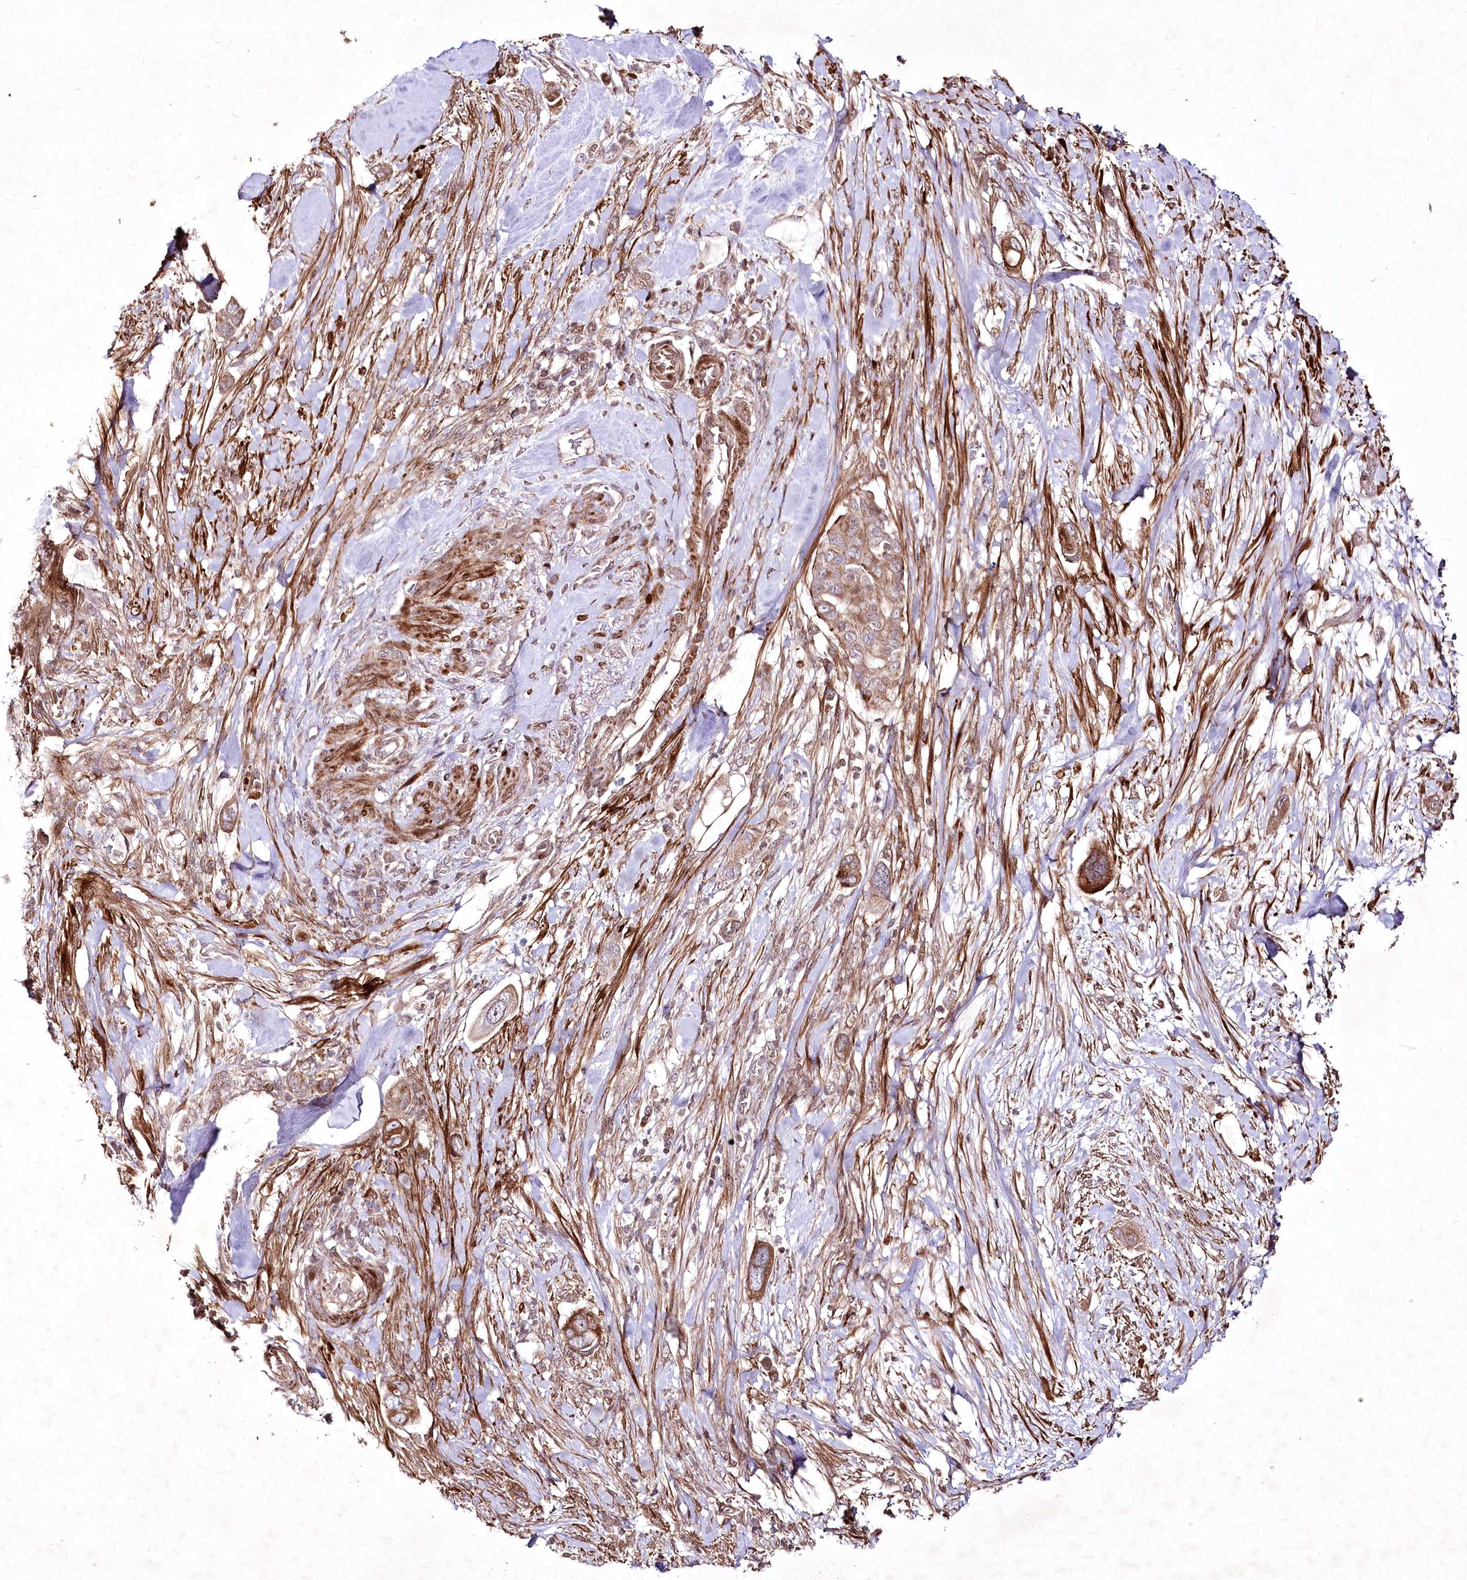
{"staining": {"intensity": "moderate", "quantity": ">75%", "location": "cytoplasmic/membranous"}, "tissue": "pancreatic cancer", "cell_type": "Tumor cells", "image_type": "cancer", "snomed": [{"axis": "morphology", "description": "Adenocarcinoma, NOS"}, {"axis": "topography", "description": "Pancreas"}], "caption": "Tumor cells exhibit moderate cytoplasmic/membranous positivity in about >75% of cells in pancreatic adenocarcinoma.", "gene": "PSTK", "patient": {"sex": "male", "age": 68}}